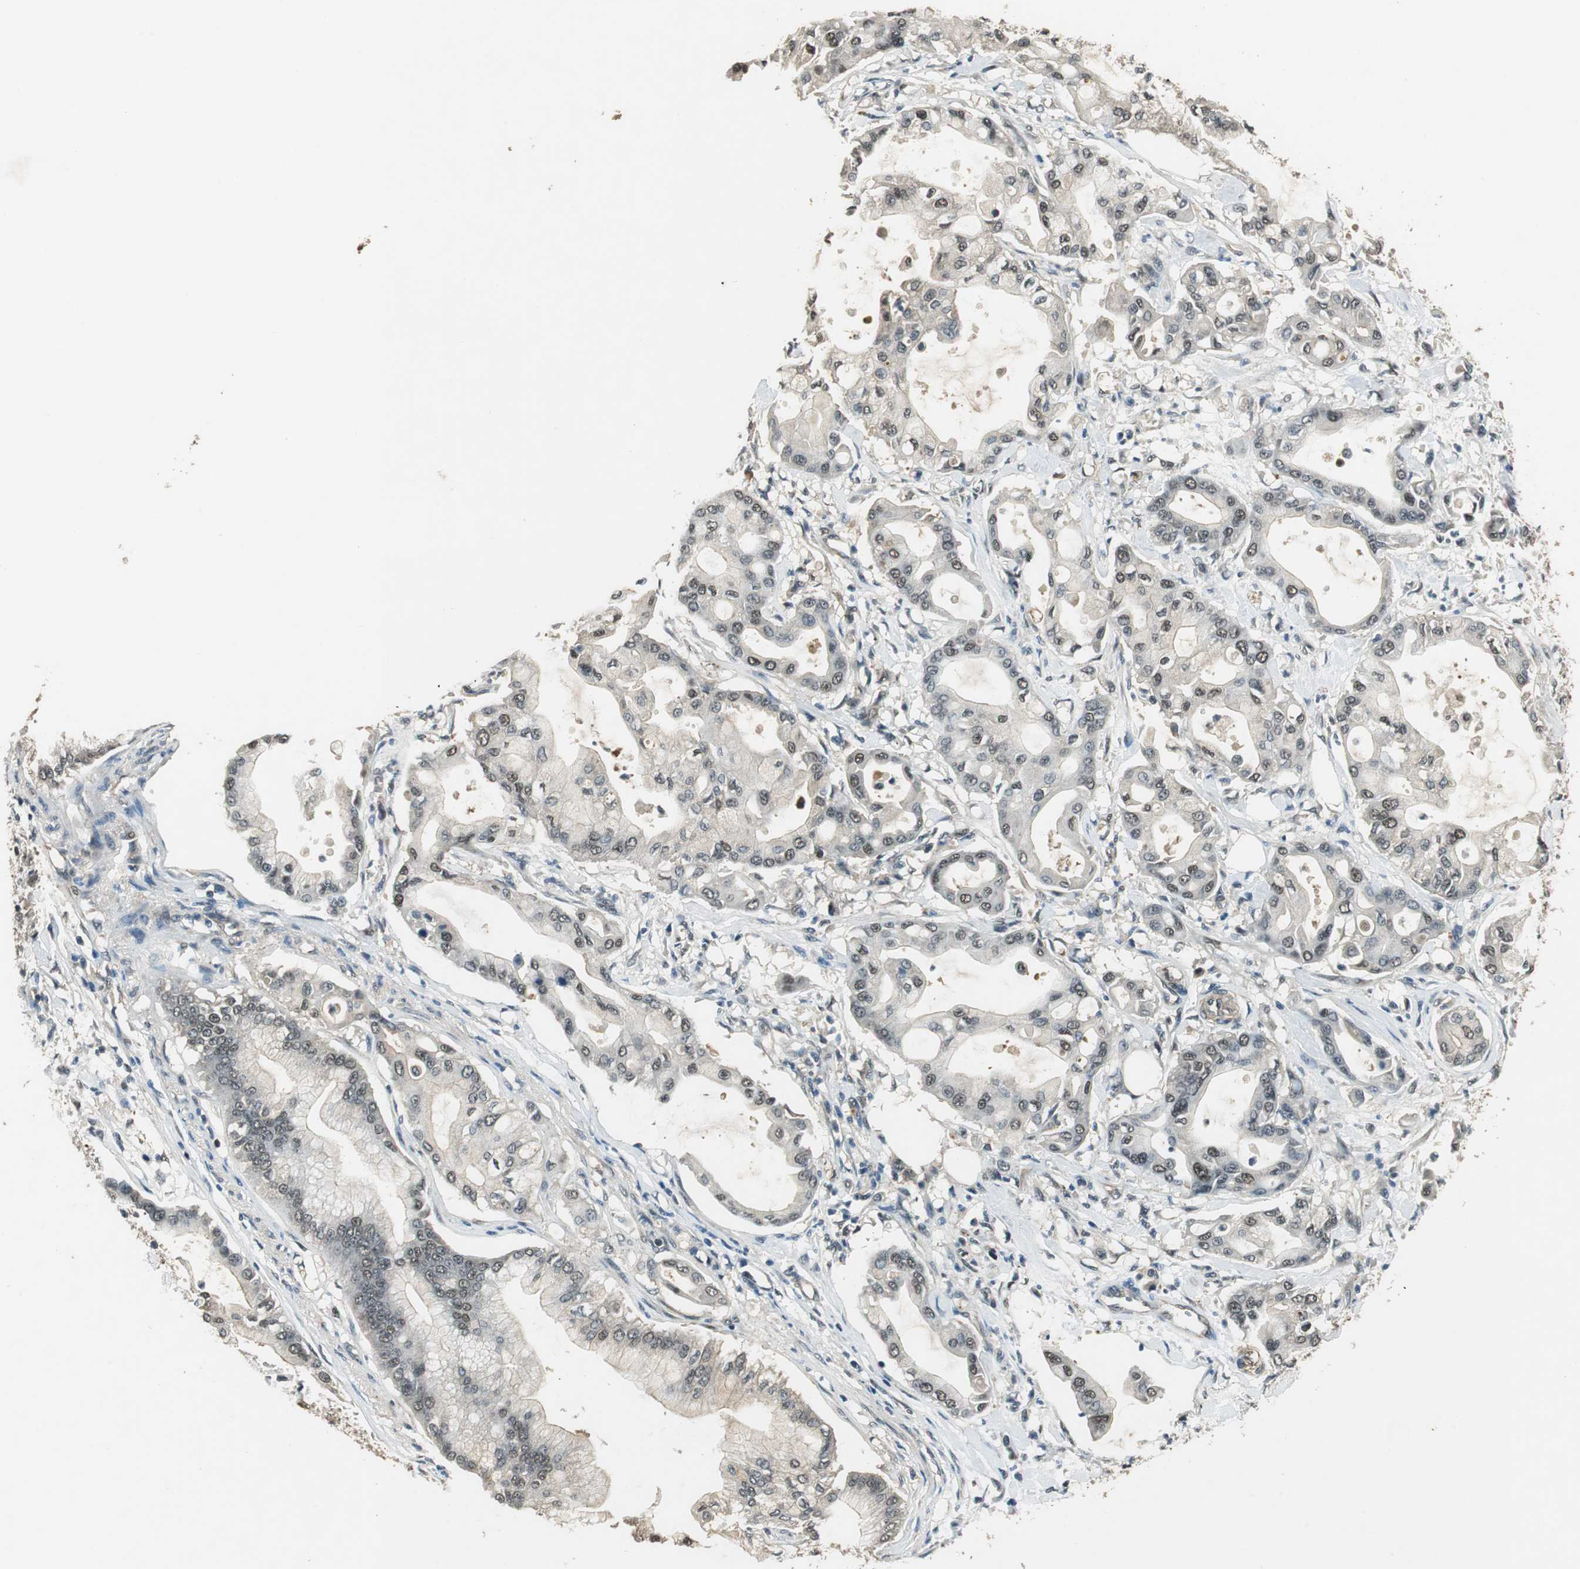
{"staining": {"intensity": "weak", "quantity": "<25%", "location": "cytoplasmic/membranous,nuclear"}, "tissue": "pancreatic cancer", "cell_type": "Tumor cells", "image_type": "cancer", "snomed": [{"axis": "morphology", "description": "Adenocarcinoma, NOS"}, {"axis": "morphology", "description": "Adenocarcinoma, metastatic, NOS"}, {"axis": "topography", "description": "Lymph node"}, {"axis": "topography", "description": "Pancreas"}, {"axis": "topography", "description": "Duodenum"}], "caption": "There is no significant positivity in tumor cells of pancreatic metastatic adenocarcinoma.", "gene": "PSMB4", "patient": {"sex": "female", "age": 64}}